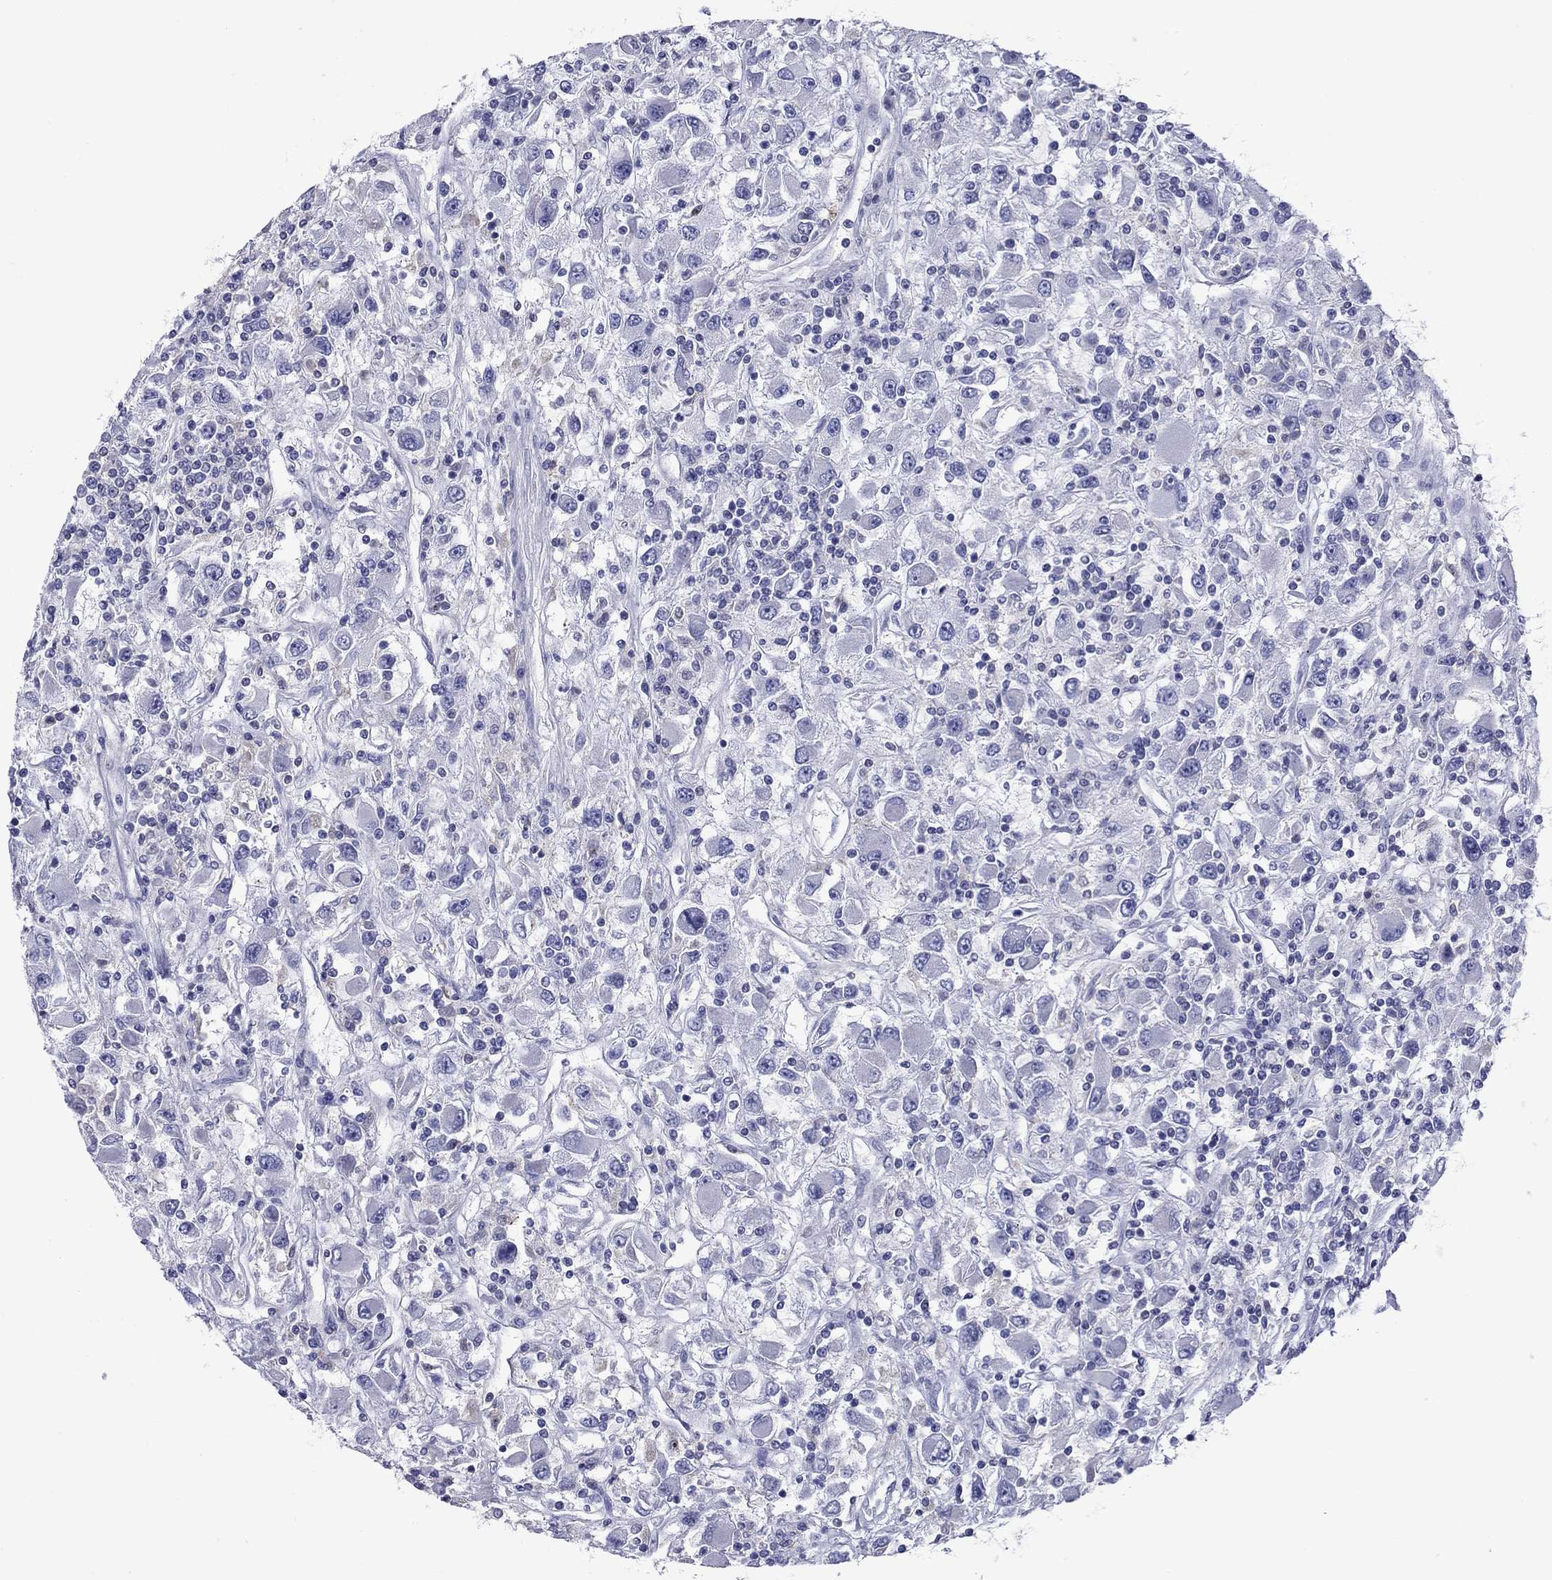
{"staining": {"intensity": "negative", "quantity": "none", "location": "none"}, "tissue": "renal cancer", "cell_type": "Tumor cells", "image_type": "cancer", "snomed": [{"axis": "morphology", "description": "Adenocarcinoma, NOS"}, {"axis": "topography", "description": "Kidney"}], "caption": "A micrograph of adenocarcinoma (renal) stained for a protein exhibits no brown staining in tumor cells. (DAB (3,3'-diaminobenzidine) immunohistochemistry (IHC) with hematoxylin counter stain).", "gene": "ACADSB", "patient": {"sex": "female", "age": 67}}